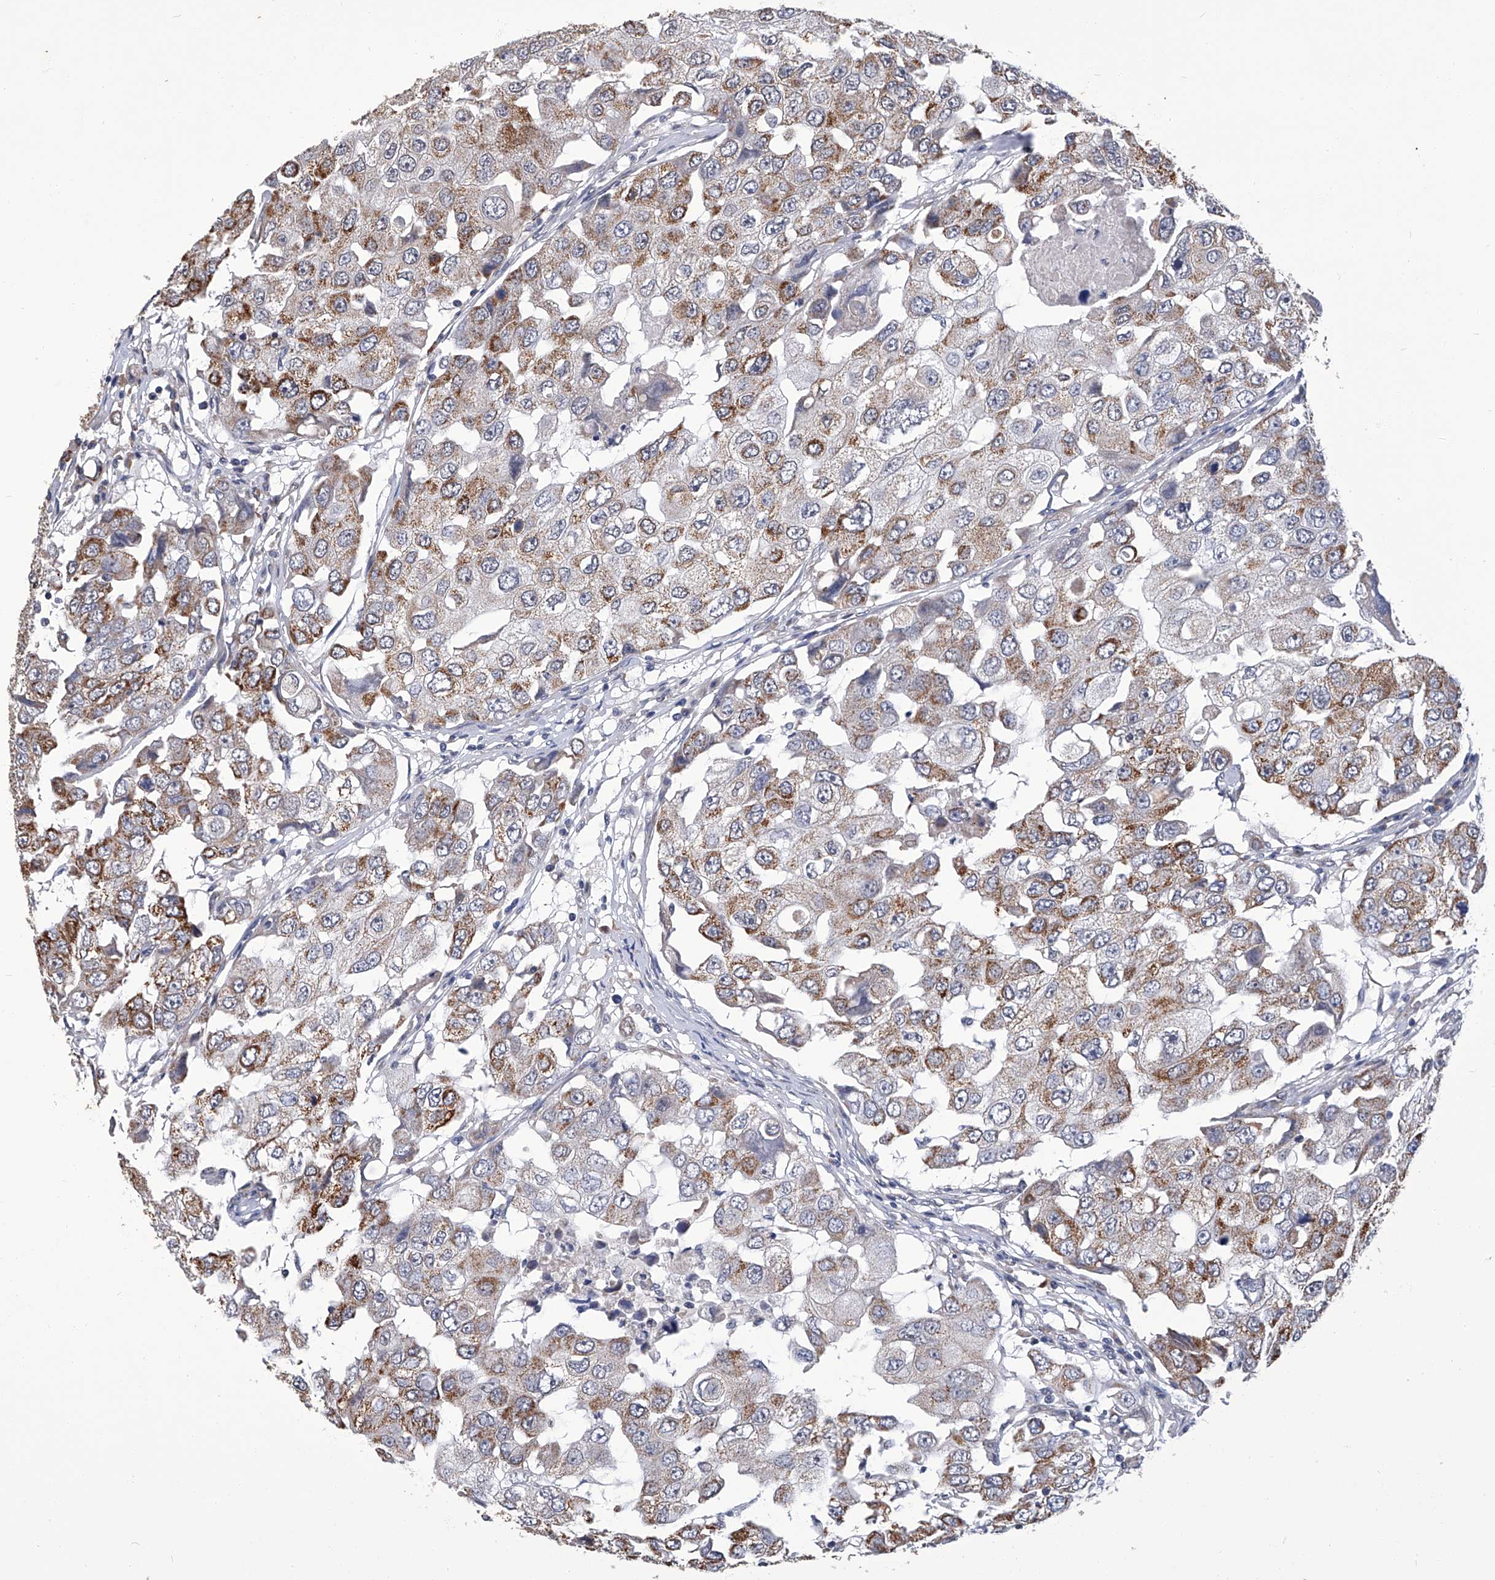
{"staining": {"intensity": "moderate", "quantity": ">75%", "location": "cytoplasmic/membranous"}, "tissue": "breast cancer", "cell_type": "Tumor cells", "image_type": "cancer", "snomed": [{"axis": "morphology", "description": "Duct carcinoma"}, {"axis": "topography", "description": "Breast"}], "caption": "Immunohistochemistry (IHC) staining of intraductal carcinoma (breast), which shows medium levels of moderate cytoplasmic/membranous positivity in about >75% of tumor cells indicating moderate cytoplasmic/membranous protein expression. The staining was performed using DAB (3,3'-diaminobenzidine) (brown) for protein detection and nuclei were counterstained in hematoxylin (blue).", "gene": "OAT", "patient": {"sex": "female", "age": 27}}